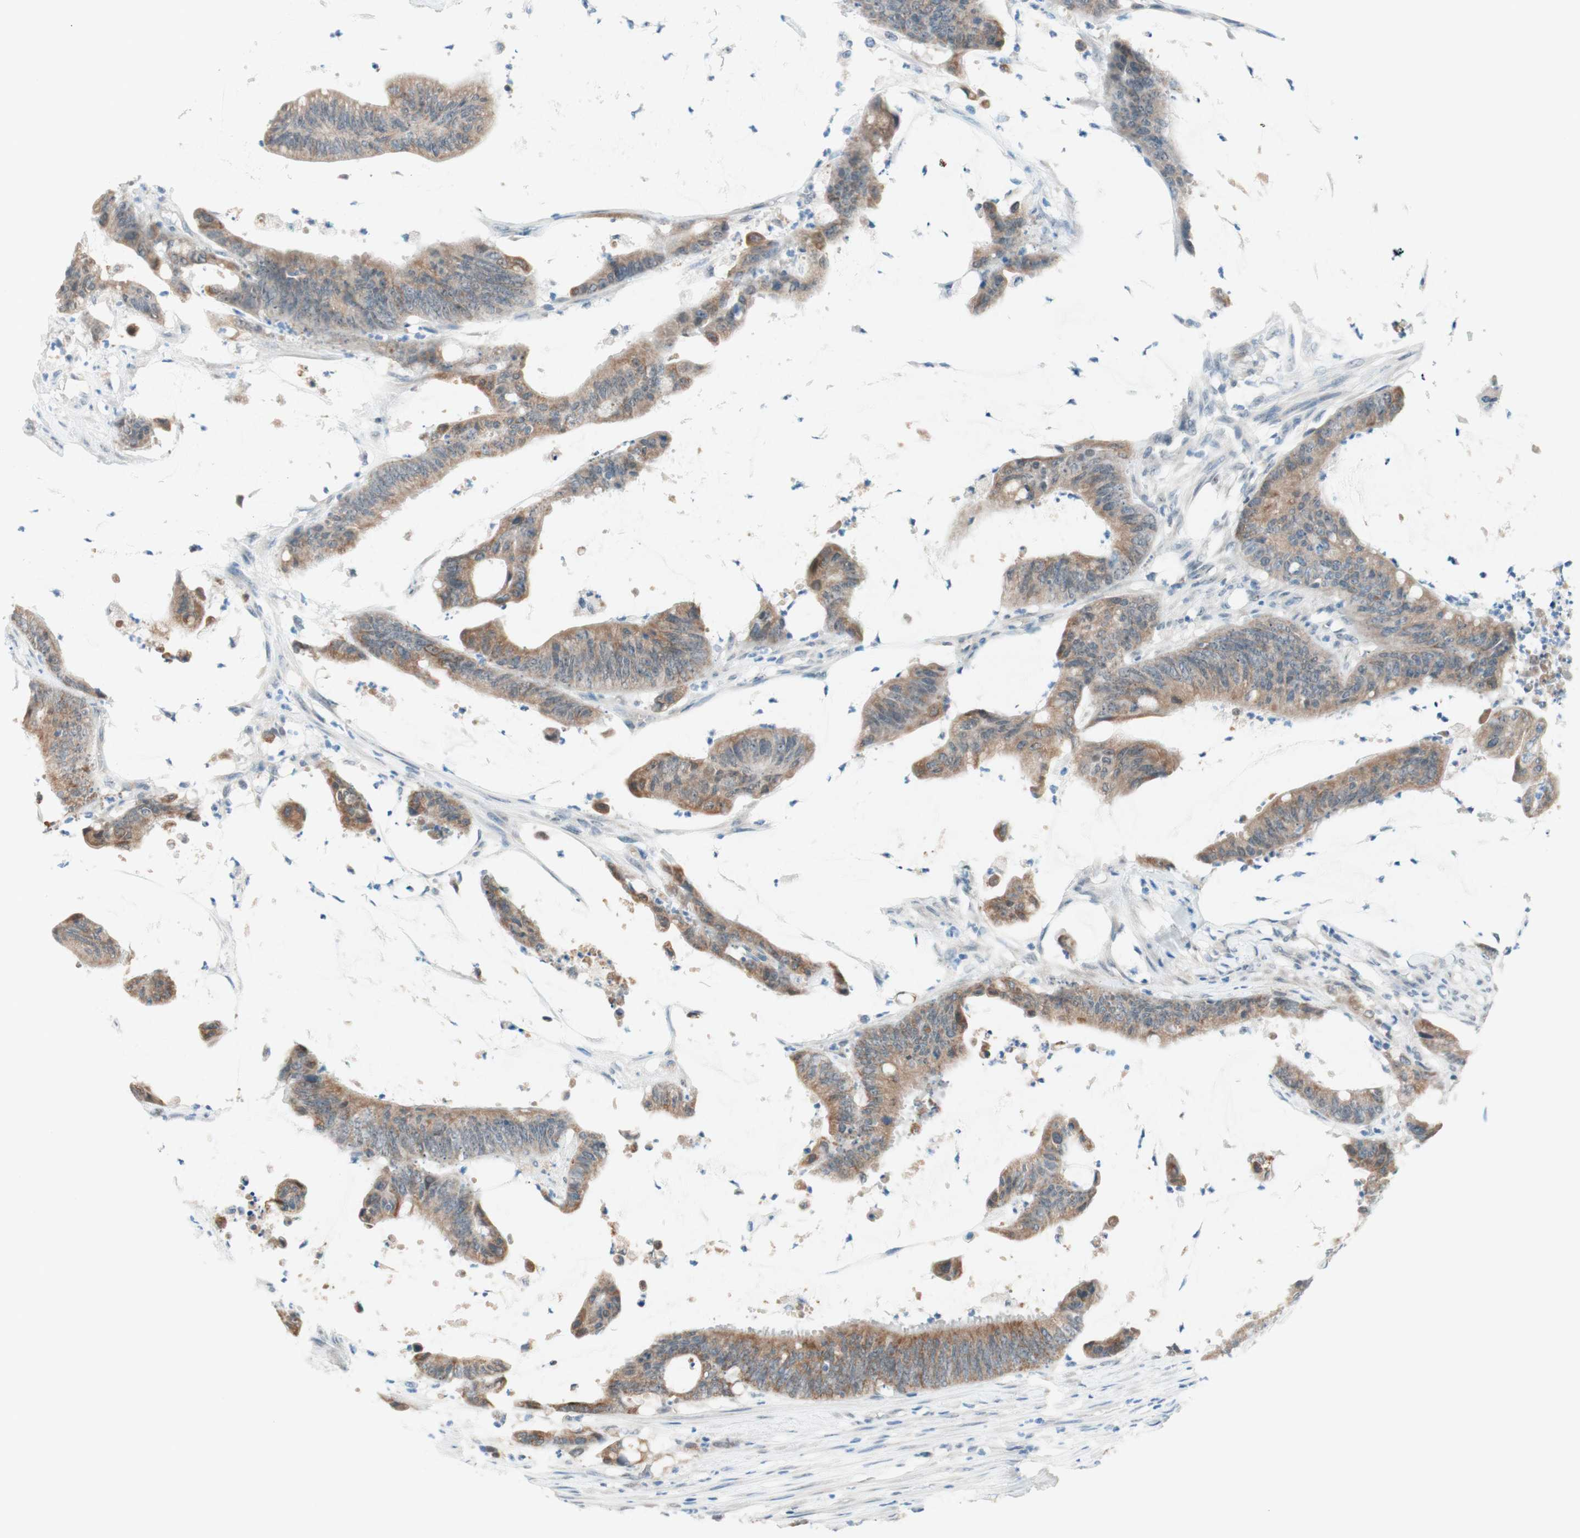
{"staining": {"intensity": "weak", "quantity": "25%-75%", "location": "cytoplasmic/membranous"}, "tissue": "colorectal cancer", "cell_type": "Tumor cells", "image_type": "cancer", "snomed": [{"axis": "morphology", "description": "Adenocarcinoma, NOS"}, {"axis": "topography", "description": "Rectum"}], "caption": "High-power microscopy captured an immunohistochemistry (IHC) image of colorectal cancer, revealing weak cytoplasmic/membranous positivity in approximately 25%-75% of tumor cells.", "gene": "JPH1", "patient": {"sex": "female", "age": 66}}